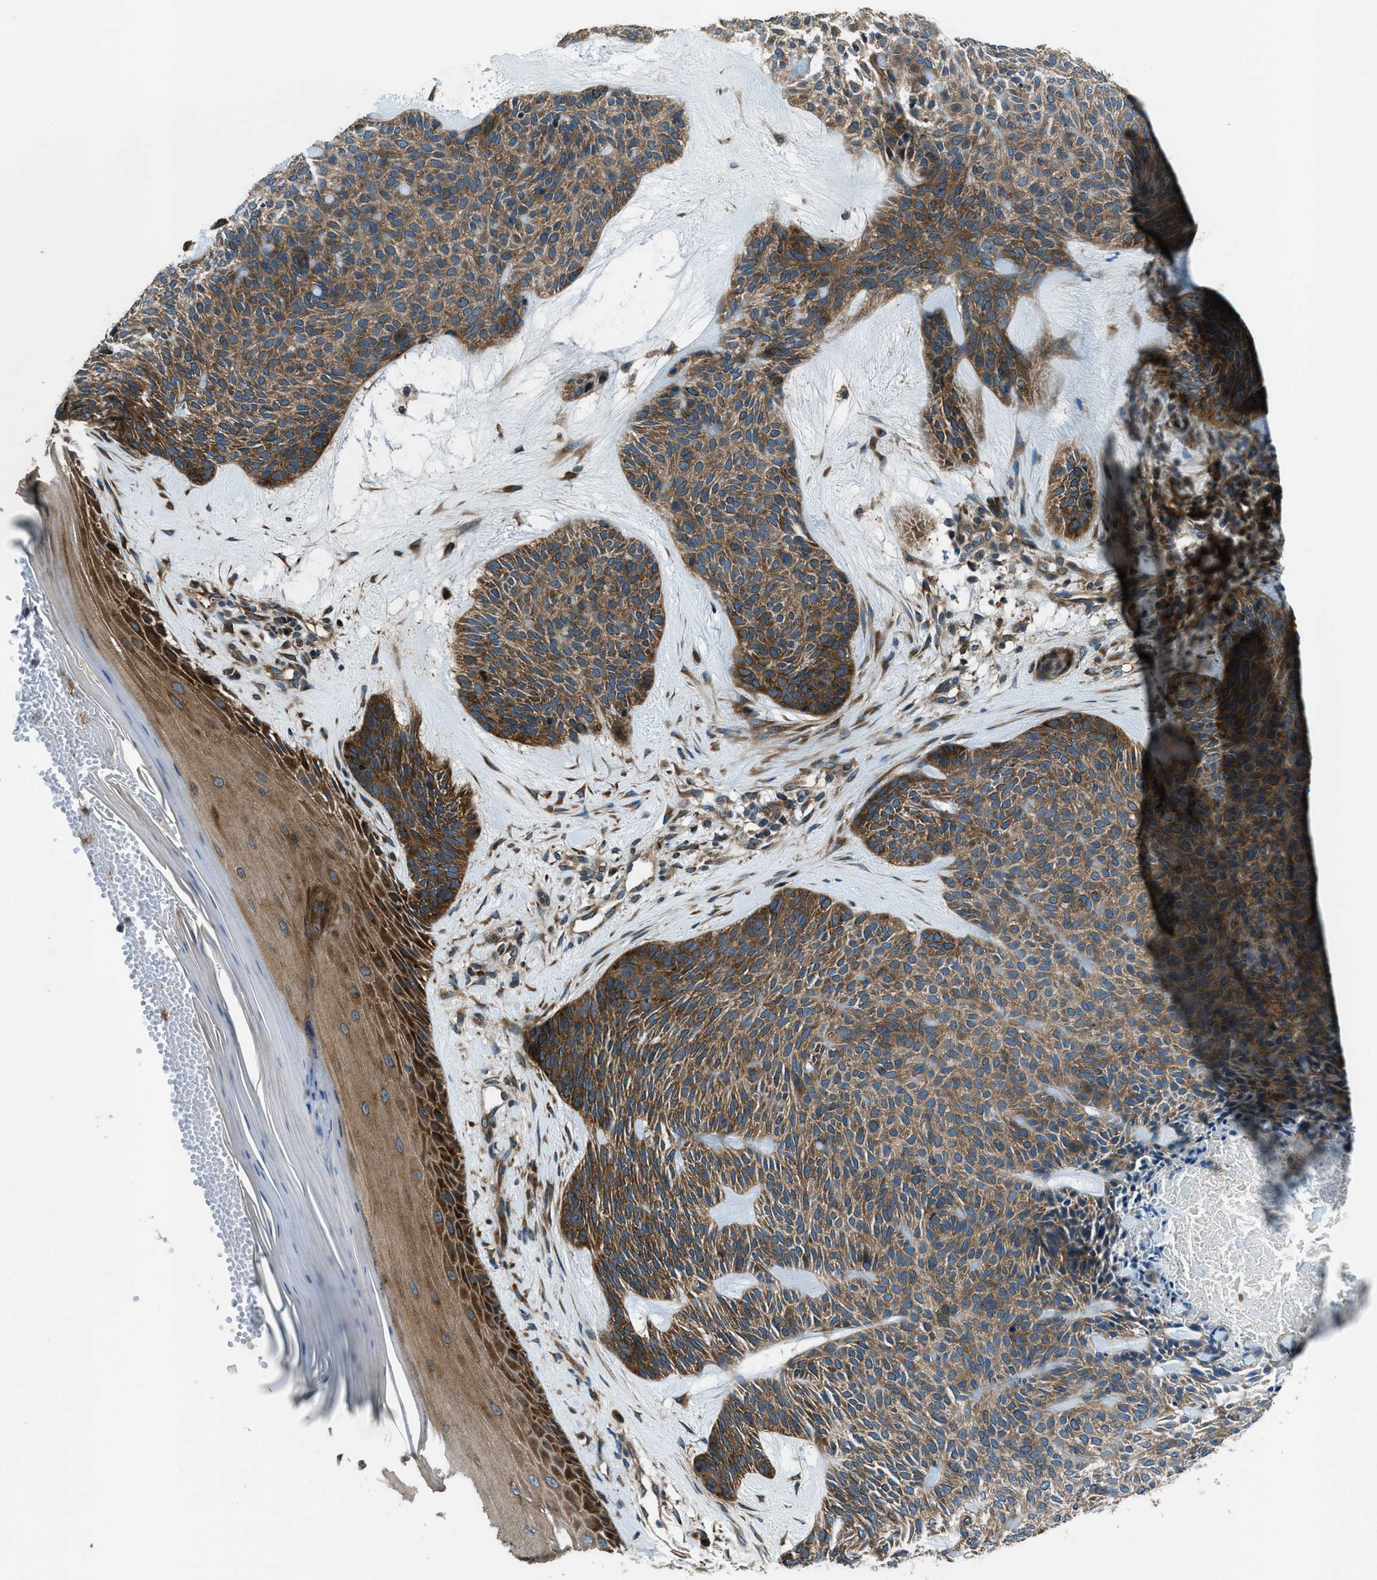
{"staining": {"intensity": "moderate", "quantity": ">75%", "location": "cytoplasmic/membranous"}, "tissue": "skin cancer", "cell_type": "Tumor cells", "image_type": "cancer", "snomed": [{"axis": "morphology", "description": "Basal cell carcinoma"}, {"axis": "topography", "description": "Skin"}], "caption": "Moderate cytoplasmic/membranous staining for a protein is identified in about >75% of tumor cells of skin basal cell carcinoma using IHC.", "gene": "ARFGAP2", "patient": {"sex": "male", "age": 55}}